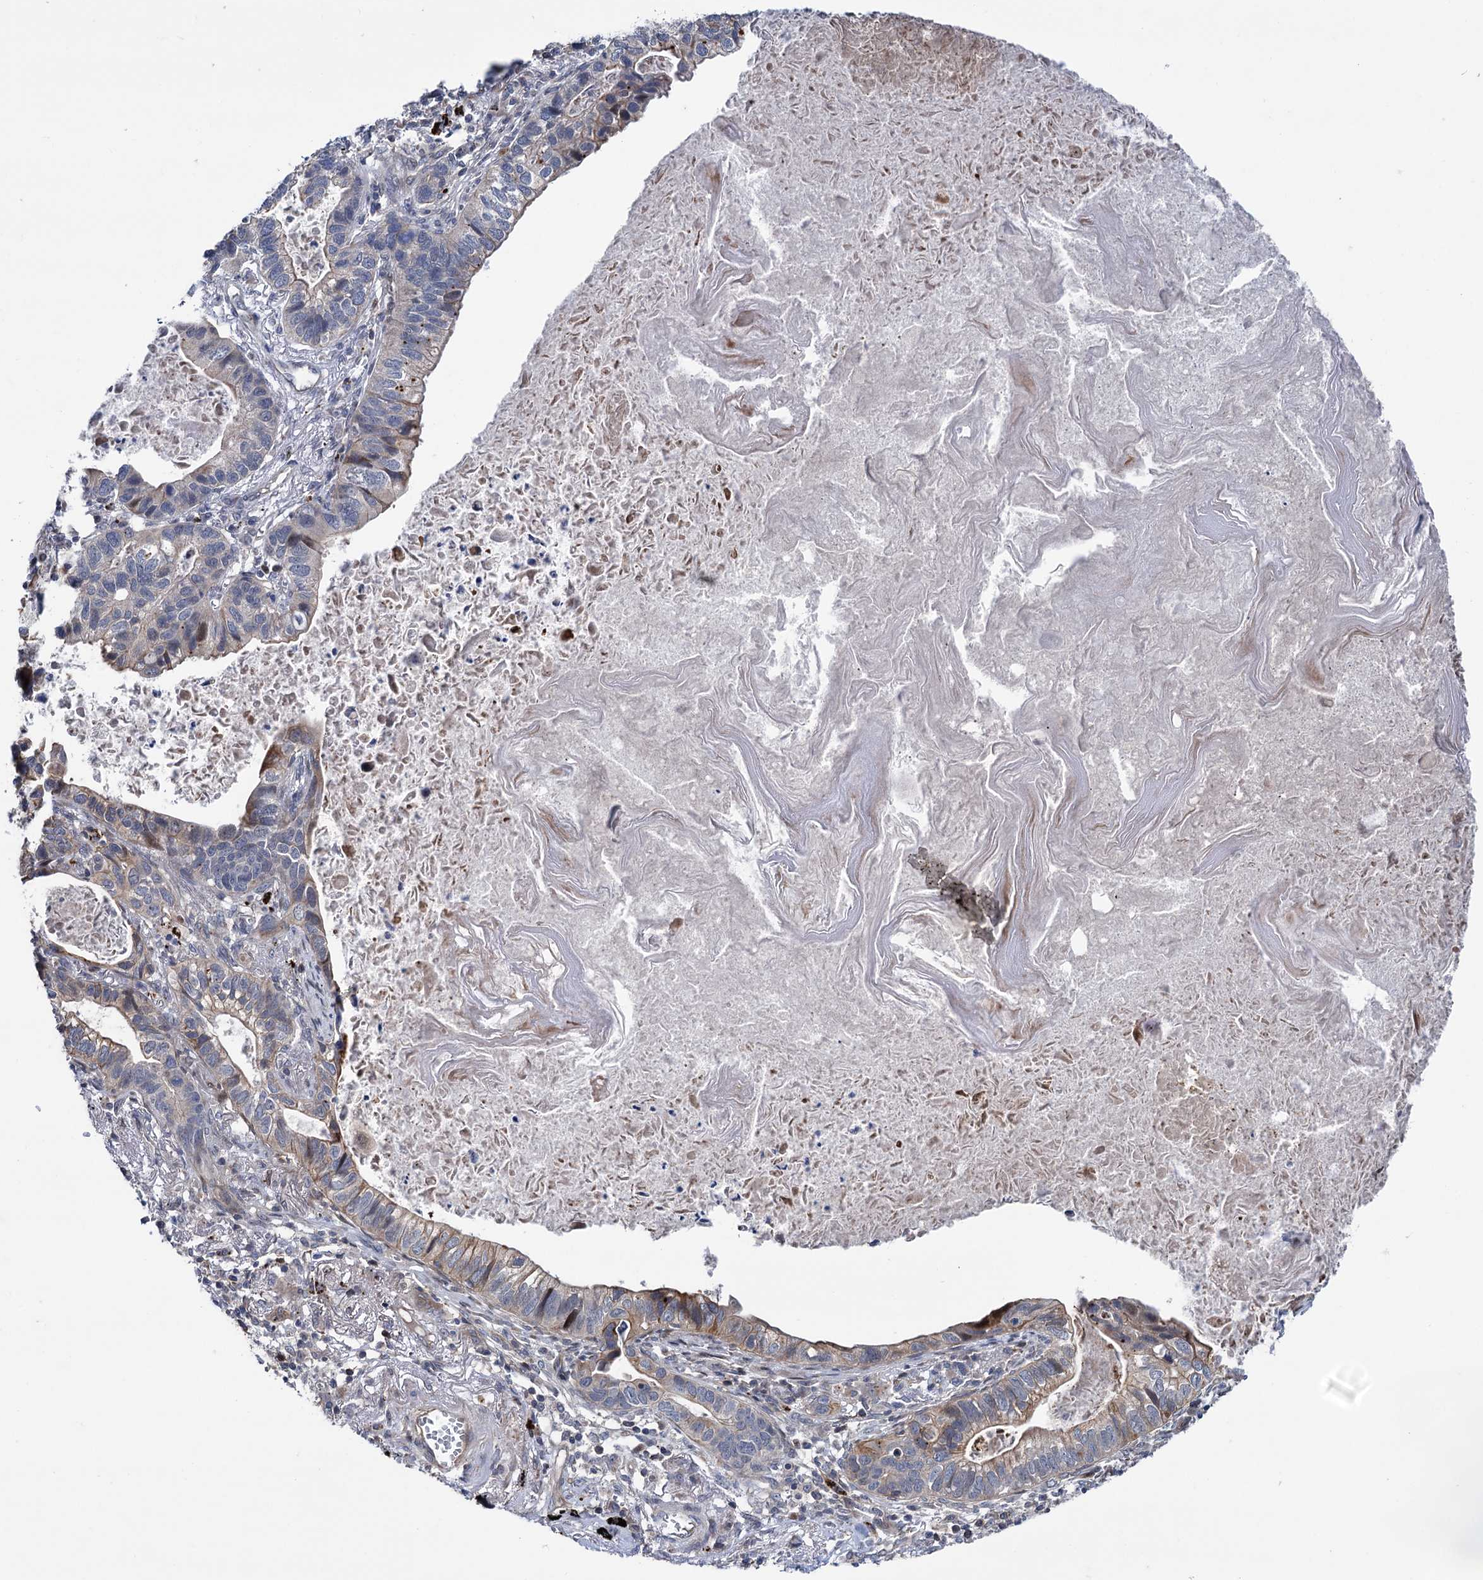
{"staining": {"intensity": "weak", "quantity": "<25%", "location": "cytoplasmic/membranous"}, "tissue": "lung cancer", "cell_type": "Tumor cells", "image_type": "cancer", "snomed": [{"axis": "morphology", "description": "Adenocarcinoma, NOS"}, {"axis": "topography", "description": "Lung"}], "caption": "A micrograph of lung cancer (adenocarcinoma) stained for a protein demonstrates no brown staining in tumor cells.", "gene": "UBR1", "patient": {"sex": "male", "age": 67}}